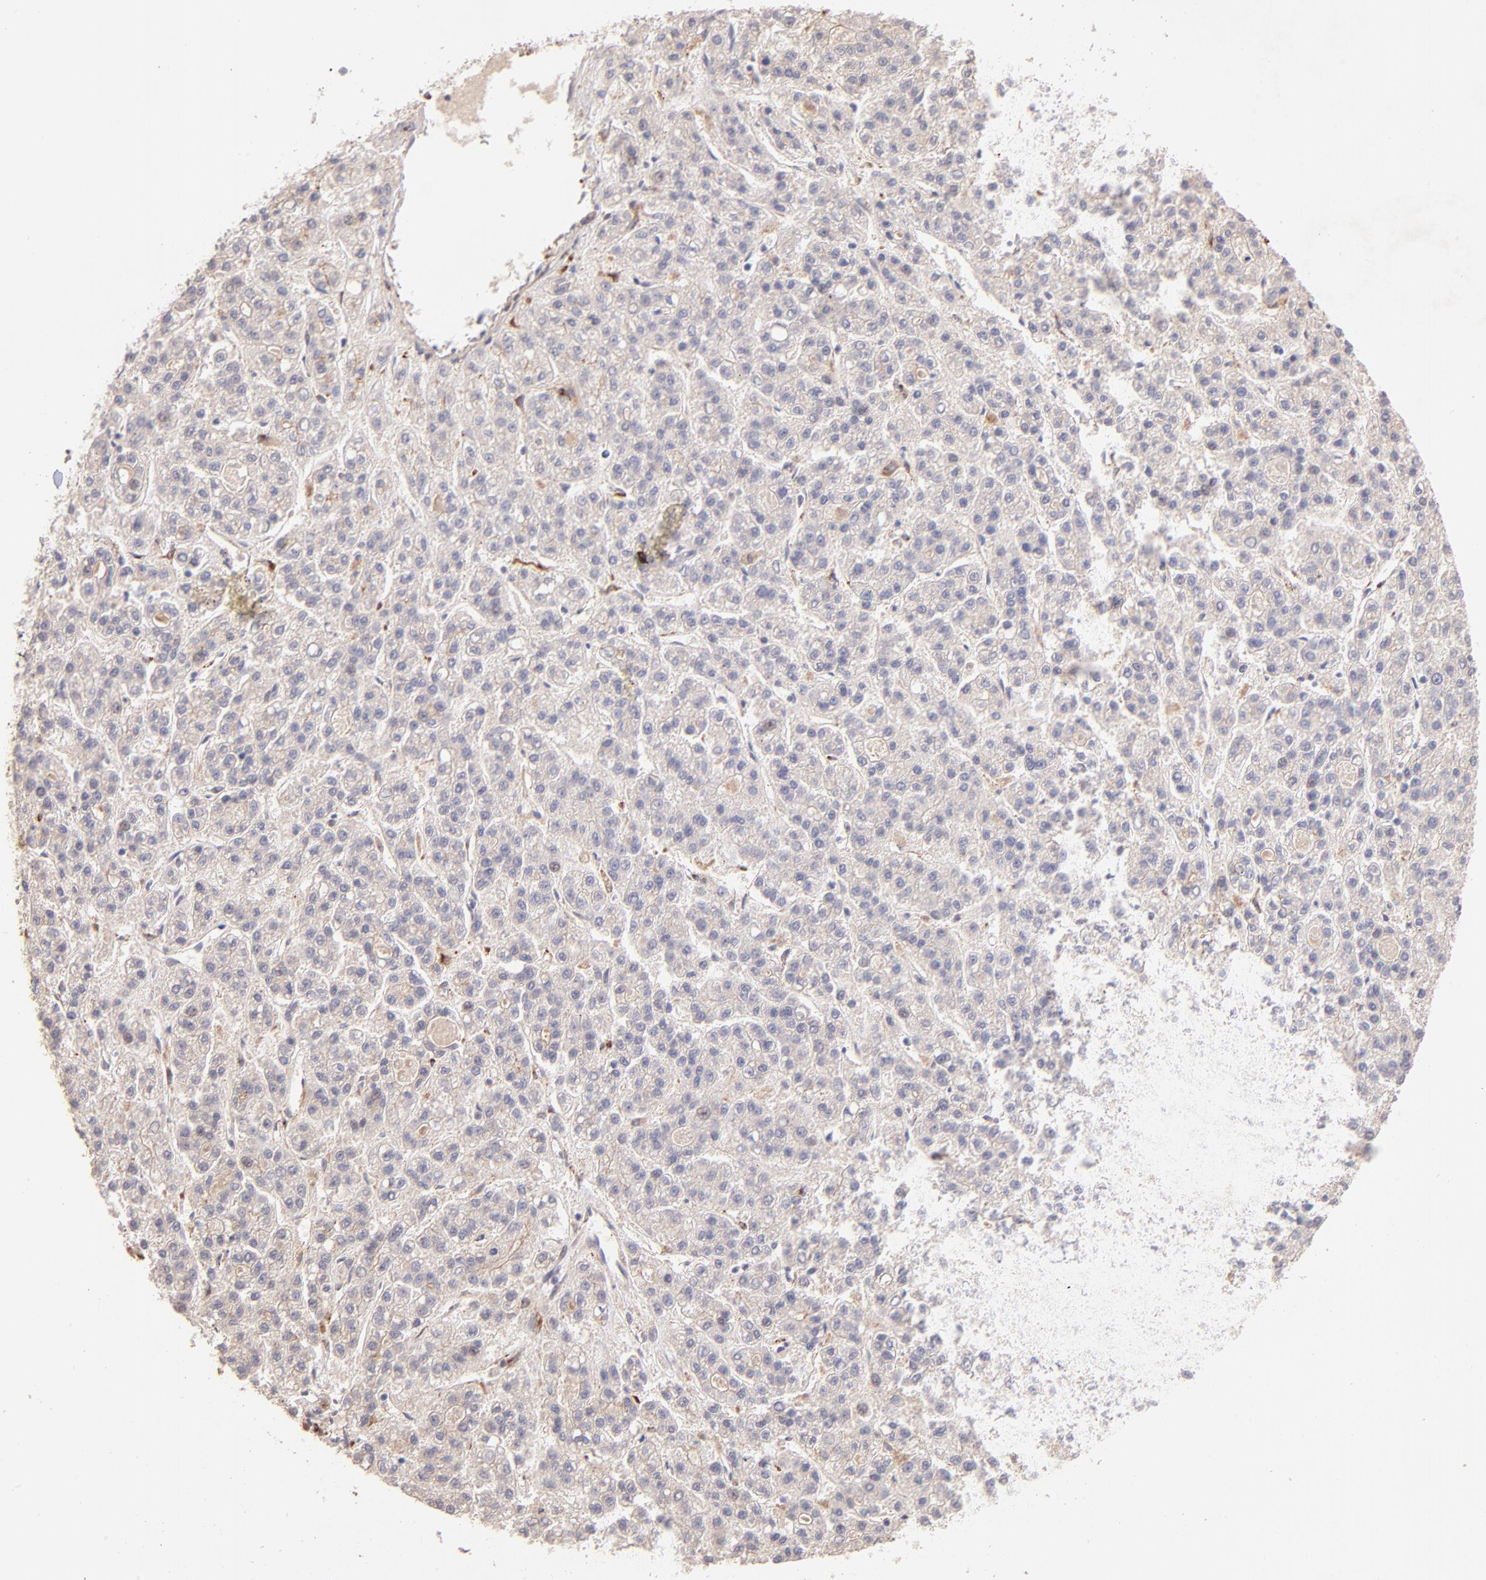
{"staining": {"intensity": "weak", "quantity": "<25%", "location": "cytoplasmic/membranous"}, "tissue": "liver cancer", "cell_type": "Tumor cells", "image_type": "cancer", "snomed": [{"axis": "morphology", "description": "Carcinoma, Hepatocellular, NOS"}, {"axis": "topography", "description": "Liver"}], "caption": "This is an immunohistochemistry (IHC) histopathology image of human liver cancer (hepatocellular carcinoma). There is no positivity in tumor cells.", "gene": "SPARC", "patient": {"sex": "male", "age": 70}}